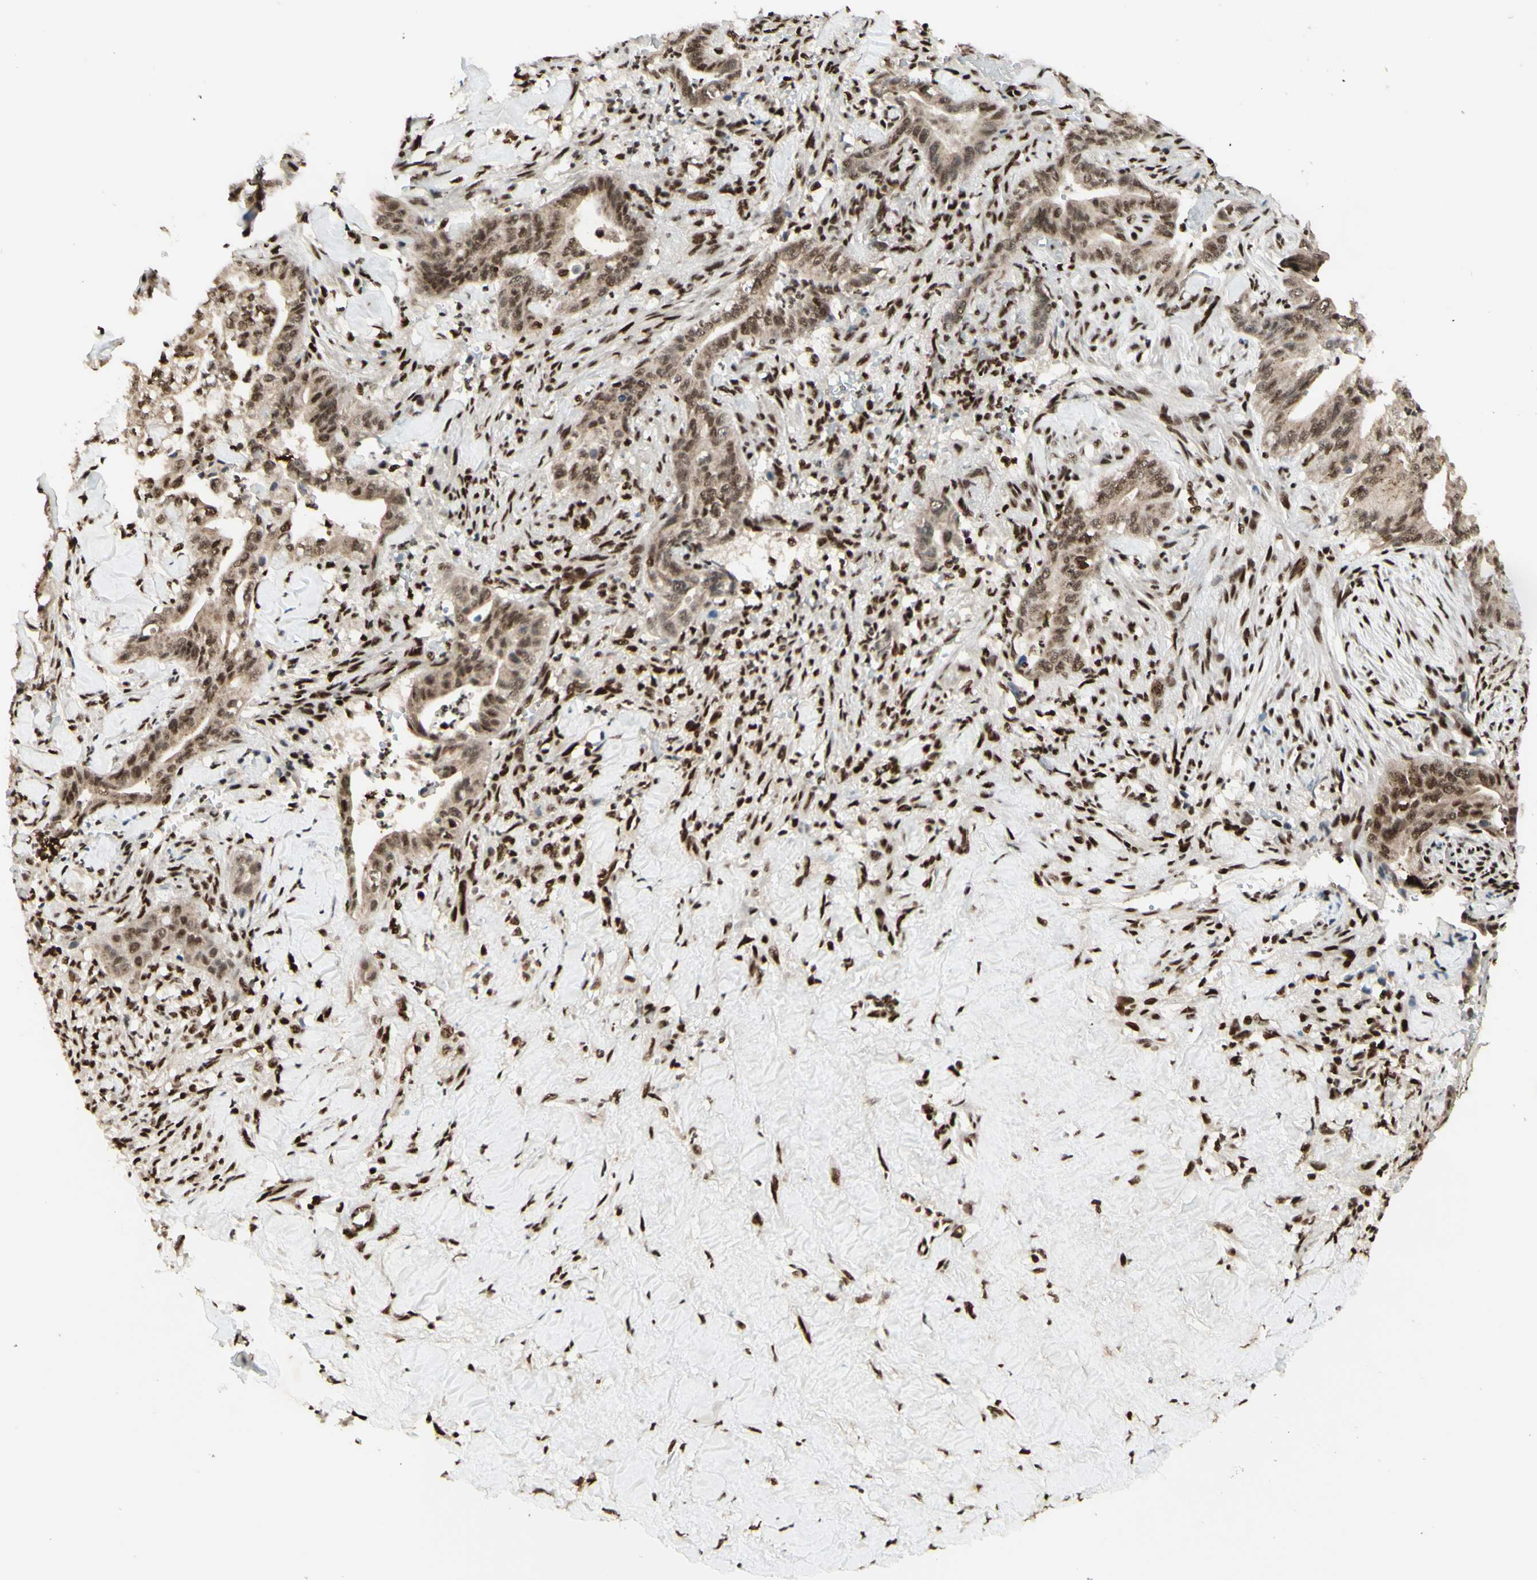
{"staining": {"intensity": "moderate", "quantity": ">75%", "location": "cytoplasmic/membranous,nuclear"}, "tissue": "liver cancer", "cell_type": "Tumor cells", "image_type": "cancer", "snomed": [{"axis": "morphology", "description": "Cholangiocarcinoma"}, {"axis": "topography", "description": "Liver"}], "caption": "IHC (DAB) staining of liver cancer demonstrates moderate cytoplasmic/membranous and nuclear protein positivity in about >75% of tumor cells.", "gene": "NR3C1", "patient": {"sex": "female", "age": 67}}